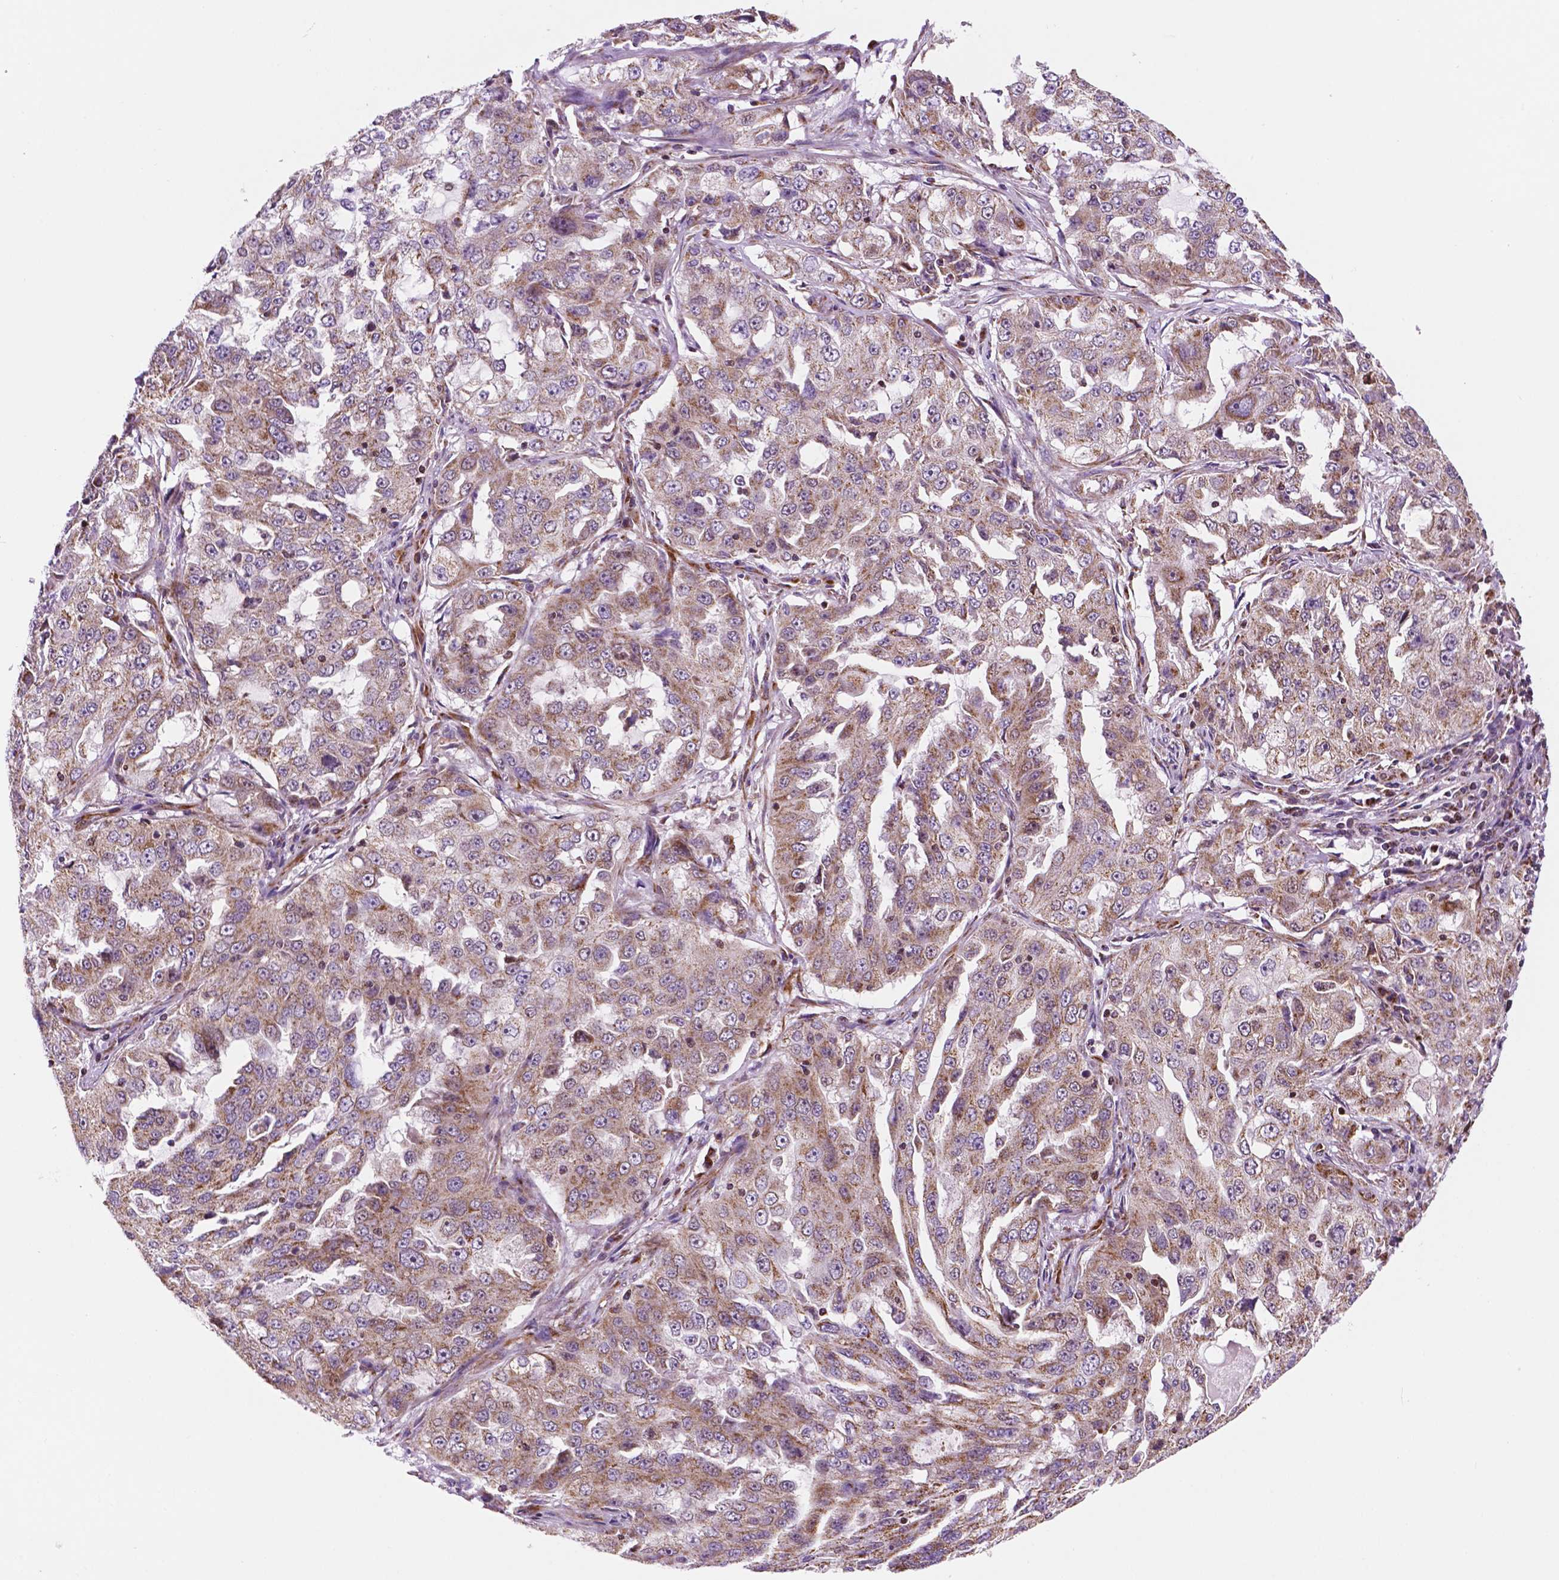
{"staining": {"intensity": "weak", "quantity": ">75%", "location": "cytoplasmic/membranous"}, "tissue": "lung cancer", "cell_type": "Tumor cells", "image_type": "cancer", "snomed": [{"axis": "morphology", "description": "Adenocarcinoma, NOS"}, {"axis": "topography", "description": "Lung"}], "caption": "Immunohistochemical staining of human lung adenocarcinoma demonstrates low levels of weak cytoplasmic/membranous staining in about >75% of tumor cells.", "gene": "GEMIN4", "patient": {"sex": "female", "age": 61}}